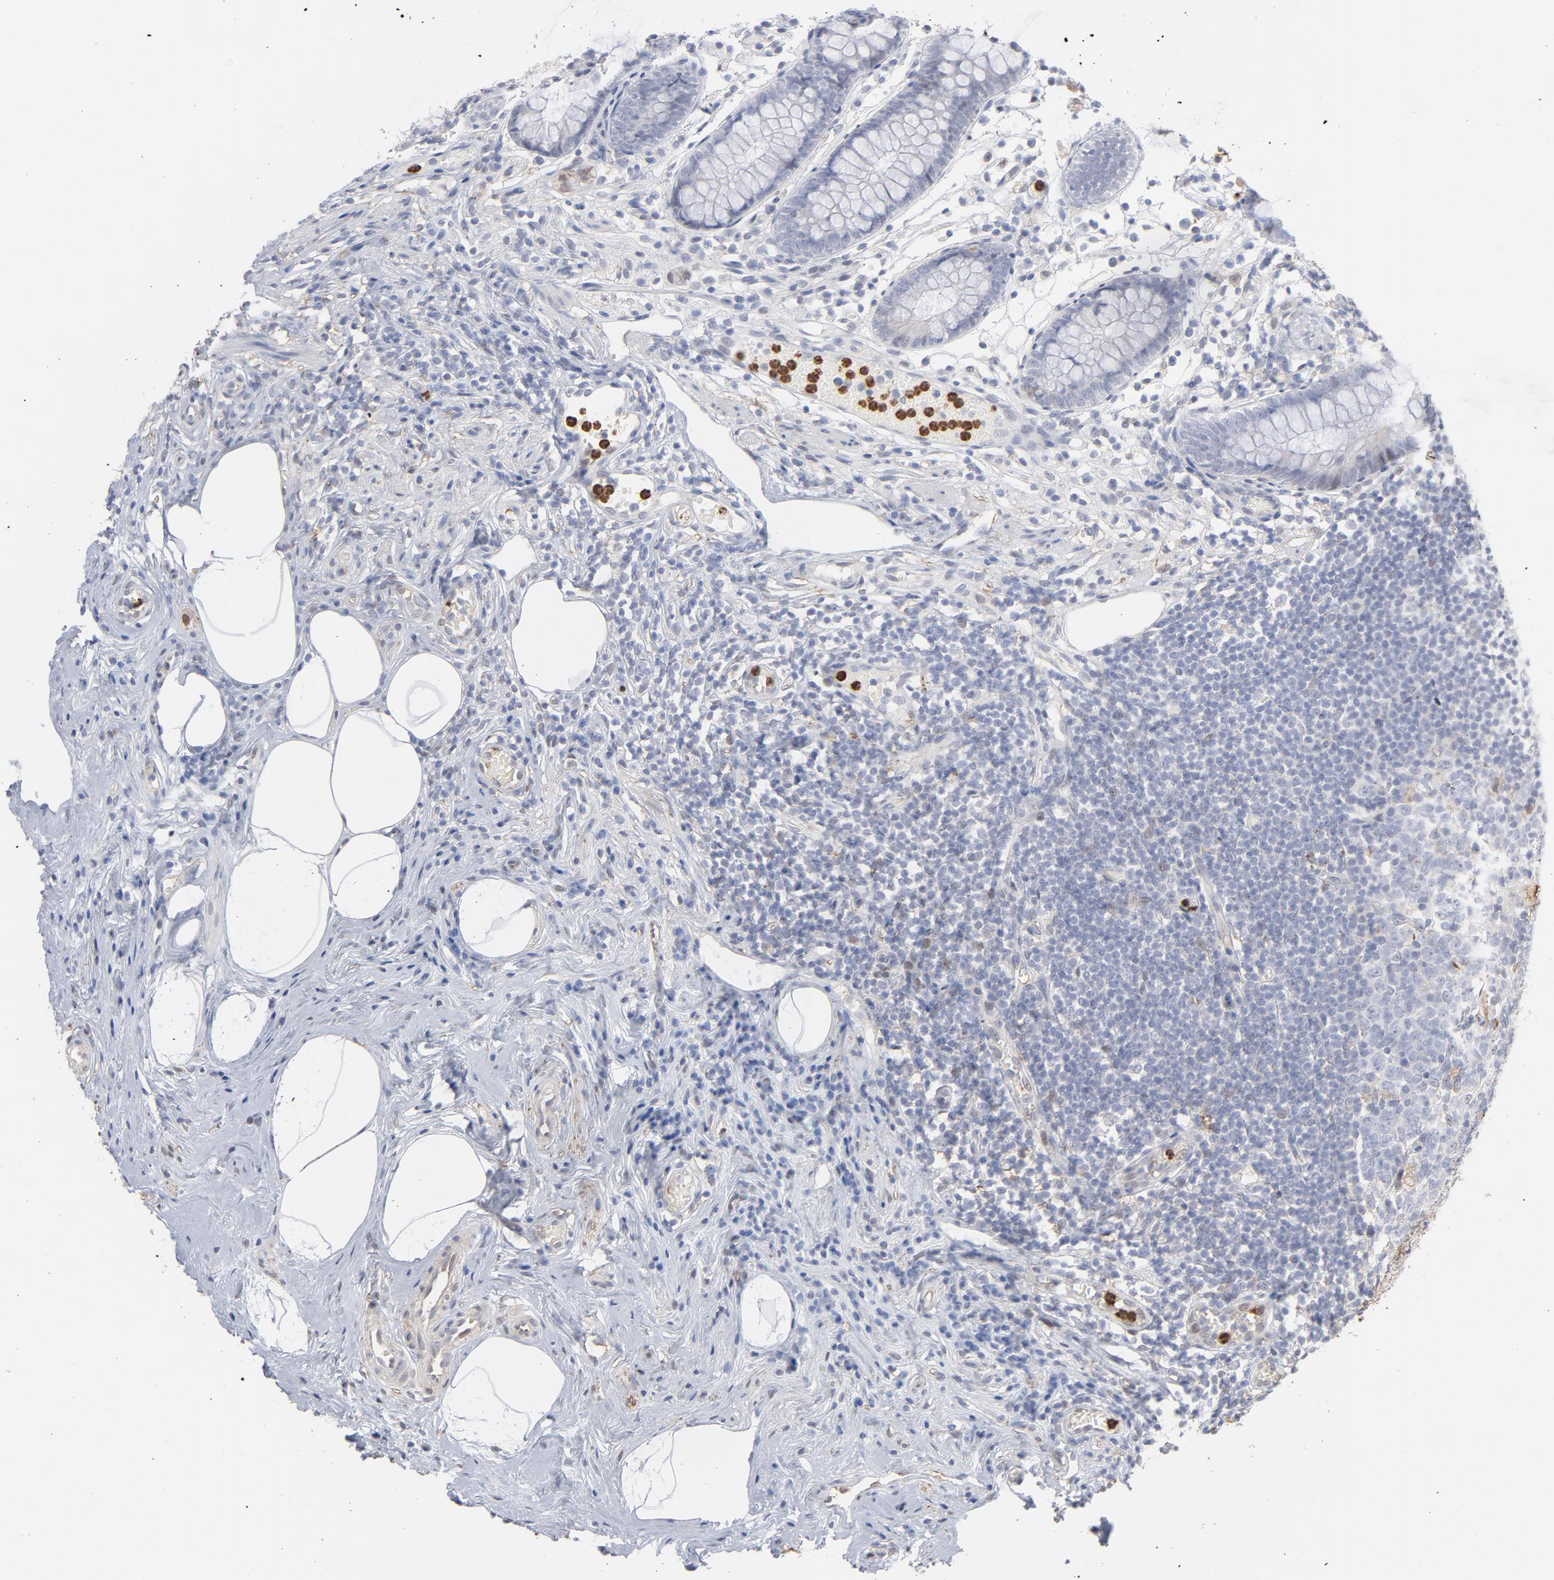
{"staining": {"intensity": "weak", "quantity": "25%-75%", "location": "nuclear"}, "tissue": "appendix", "cell_type": "Glandular cells", "image_type": "normal", "snomed": [{"axis": "morphology", "description": "Normal tissue, NOS"}, {"axis": "topography", "description": "Appendix"}], "caption": "Protein expression analysis of unremarkable appendix shows weak nuclear staining in approximately 25%-75% of glandular cells. (DAB IHC with brightfield microscopy, high magnification).", "gene": "PNMA1", "patient": {"sex": "male", "age": 38}}